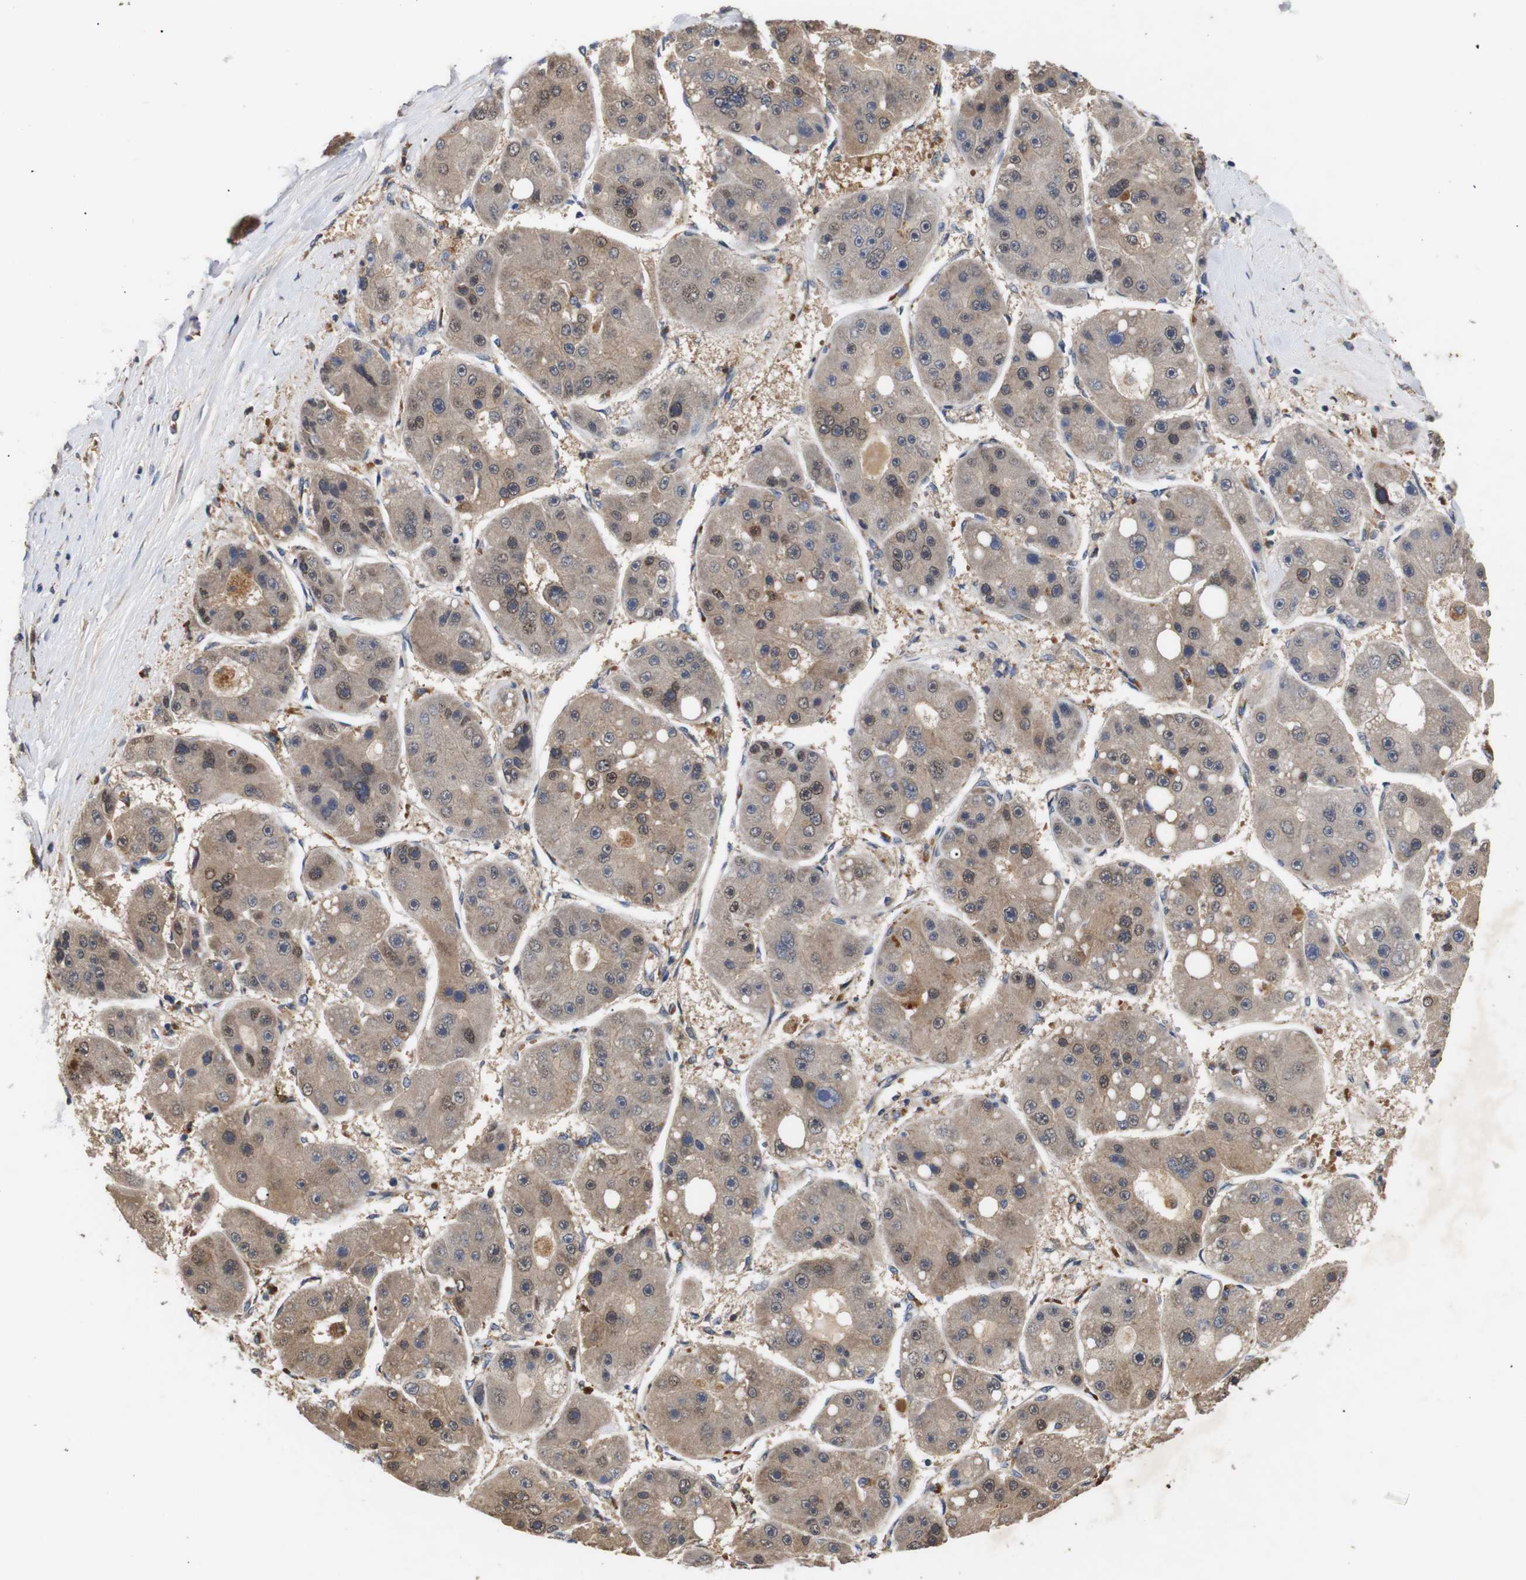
{"staining": {"intensity": "moderate", "quantity": ">75%", "location": "cytoplasmic/membranous,nuclear"}, "tissue": "liver cancer", "cell_type": "Tumor cells", "image_type": "cancer", "snomed": [{"axis": "morphology", "description": "Carcinoma, Hepatocellular, NOS"}, {"axis": "topography", "description": "Liver"}], "caption": "Immunohistochemical staining of human liver cancer (hepatocellular carcinoma) demonstrates moderate cytoplasmic/membranous and nuclear protein staining in approximately >75% of tumor cells.", "gene": "DDR1", "patient": {"sex": "female", "age": 61}}